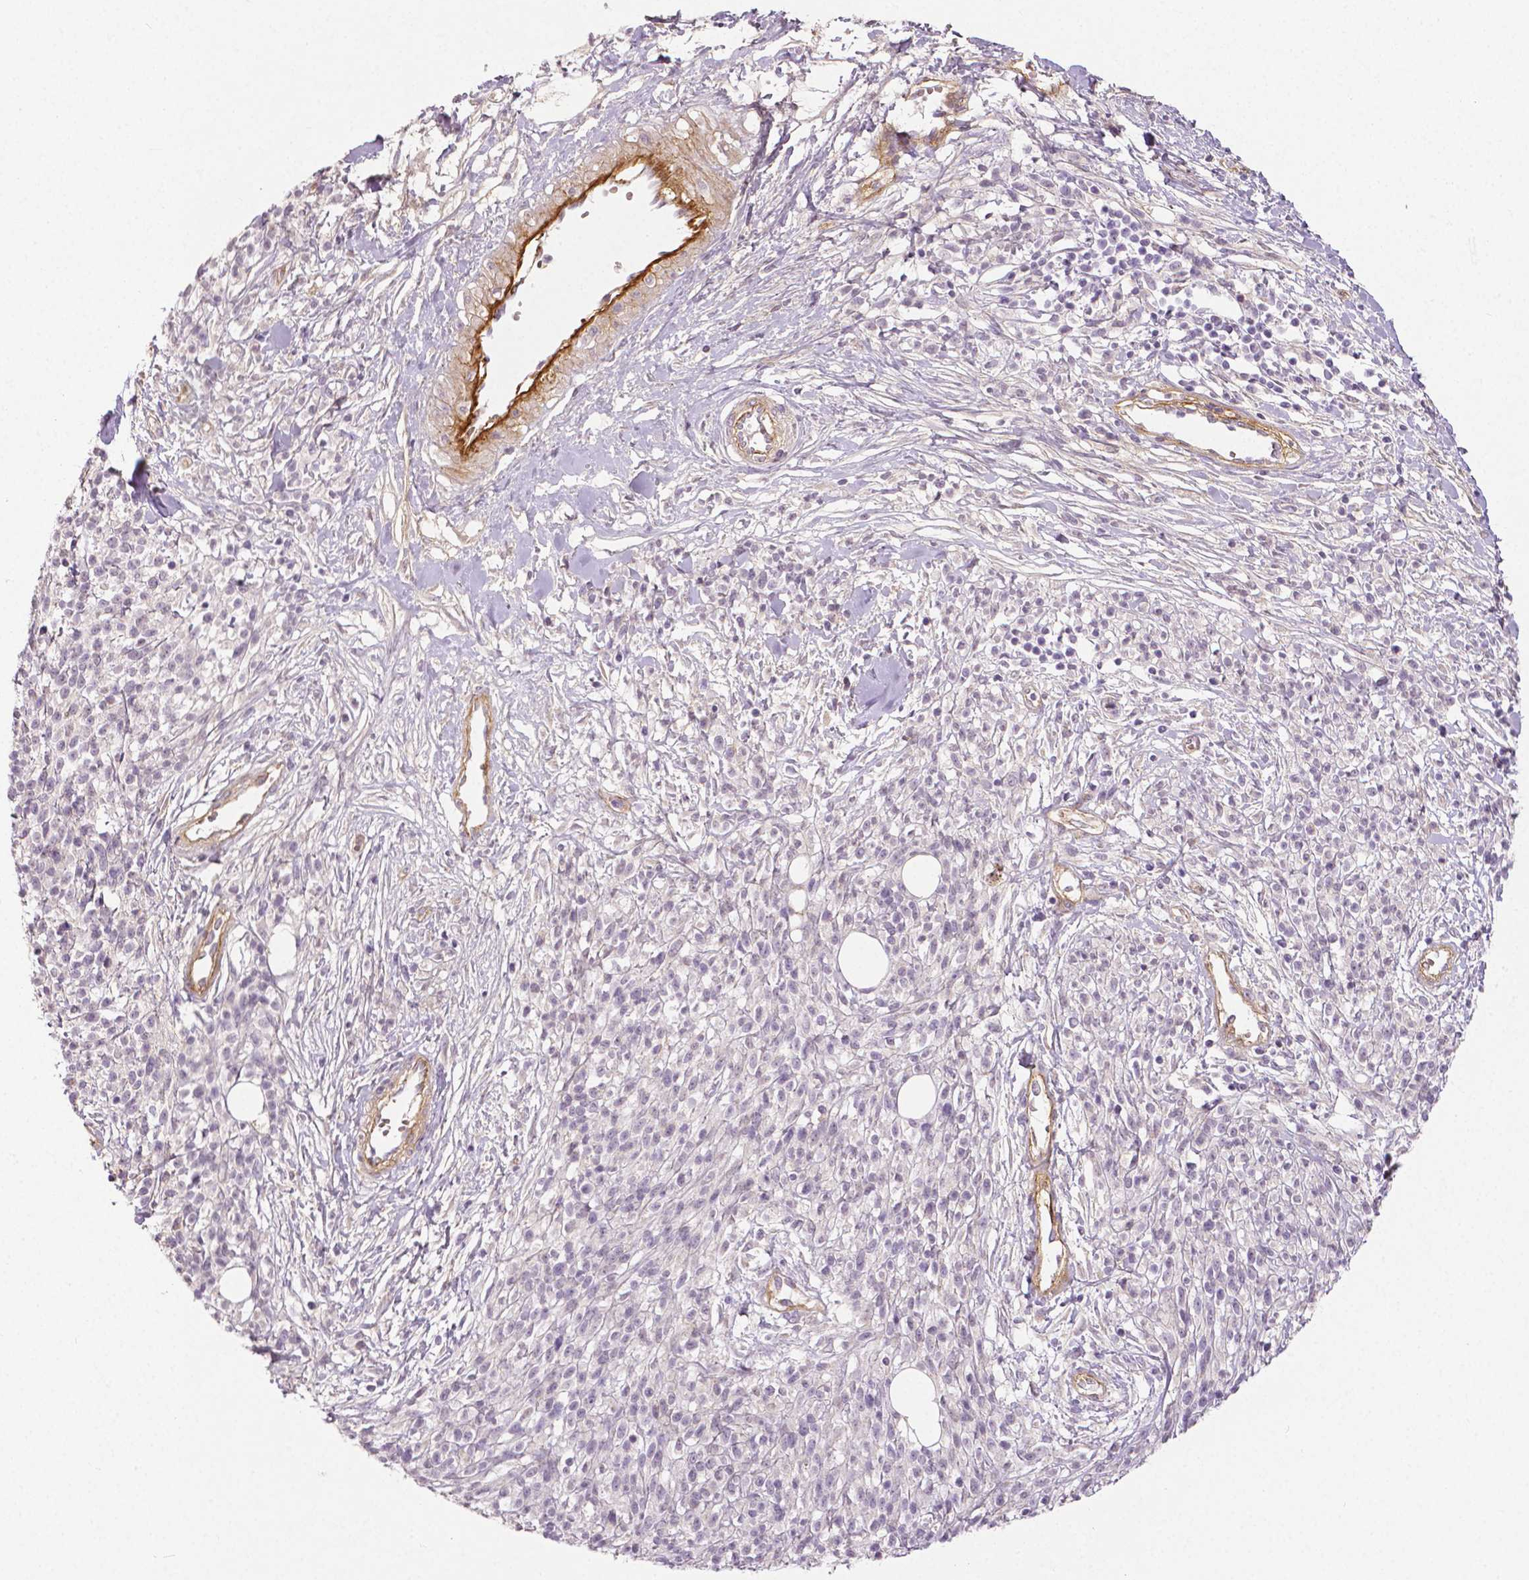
{"staining": {"intensity": "negative", "quantity": "none", "location": "none"}, "tissue": "melanoma", "cell_type": "Tumor cells", "image_type": "cancer", "snomed": [{"axis": "morphology", "description": "Malignant melanoma, NOS"}, {"axis": "topography", "description": "Skin"}, {"axis": "topography", "description": "Skin of trunk"}], "caption": "Immunohistochemistry (IHC) micrograph of neoplastic tissue: melanoma stained with DAB demonstrates no significant protein positivity in tumor cells.", "gene": "FLT1", "patient": {"sex": "male", "age": 74}}